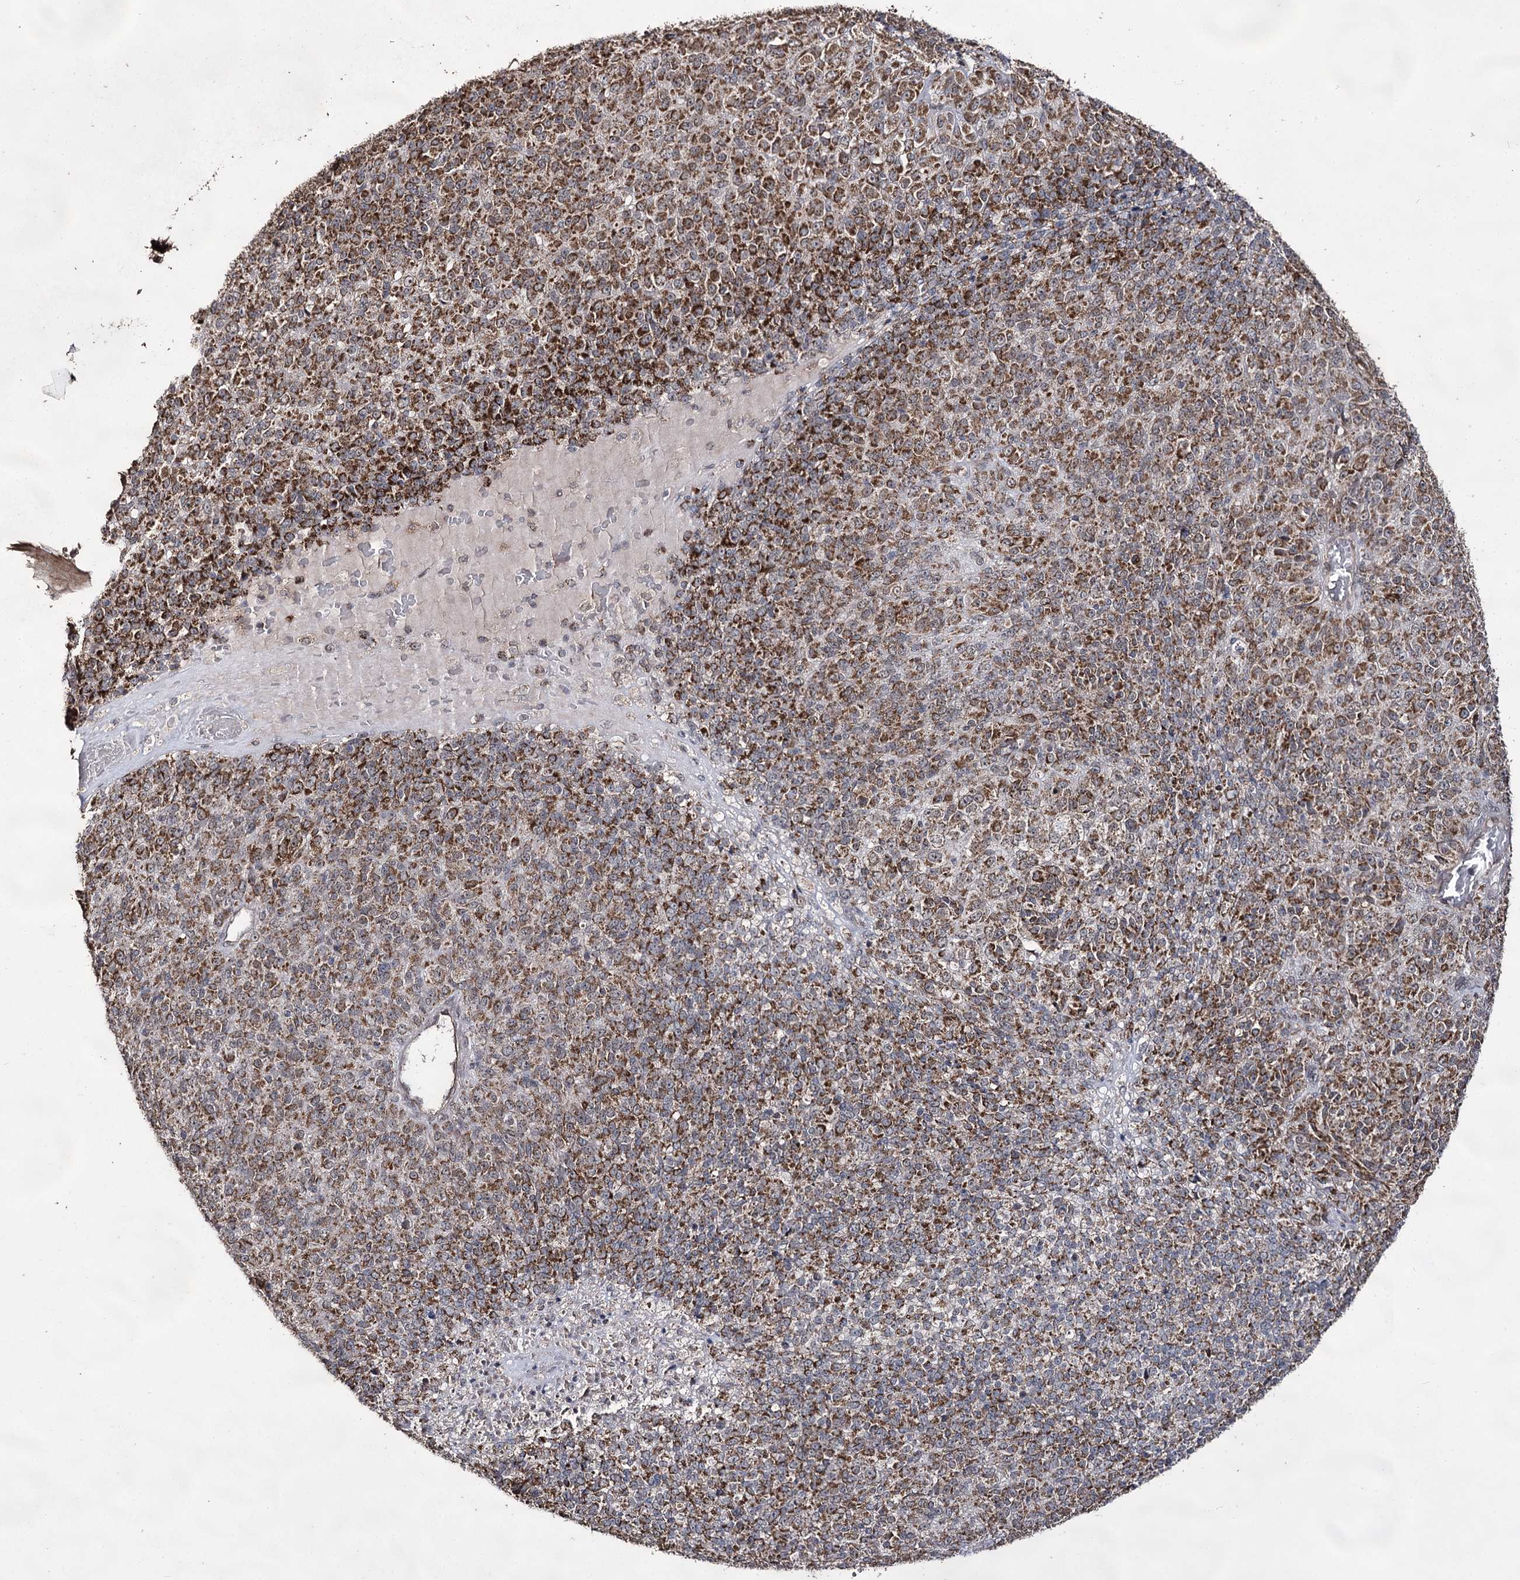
{"staining": {"intensity": "strong", "quantity": "25%-75%", "location": "cytoplasmic/membranous"}, "tissue": "melanoma", "cell_type": "Tumor cells", "image_type": "cancer", "snomed": [{"axis": "morphology", "description": "Malignant melanoma, Metastatic site"}, {"axis": "topography", "description": "Brain"}], "caption": "Approximately 25%-75% of tumor cells in malignant melanoma (metastatic site) show strong cytoplasmic/membranous protein positivity as visualized by brown immunohistochemical staining.", "gene": "ACTR6", "patient": {"sex": "female", "age": 56}}